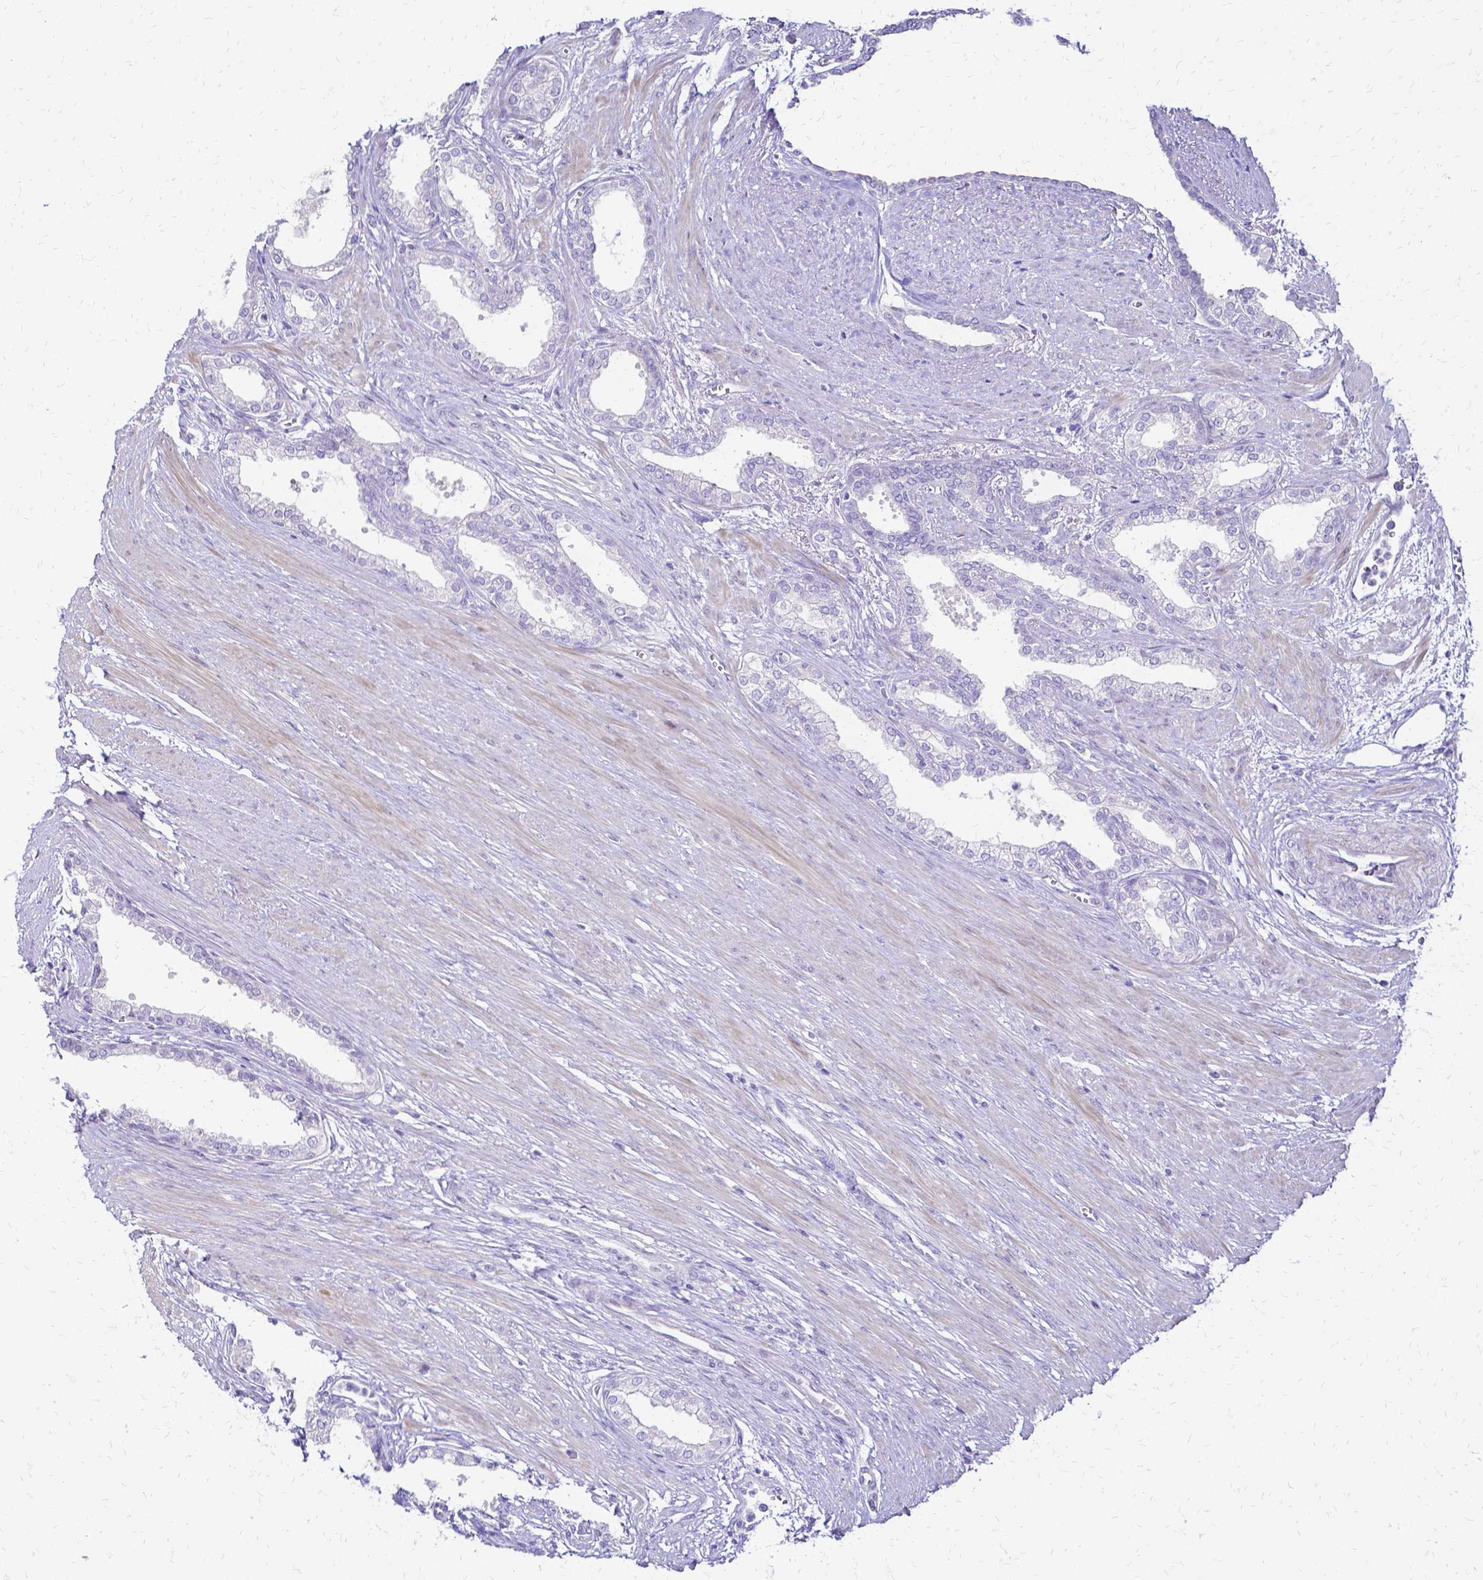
{"staining": {"intensity": "negative", "quantity": "none", "location": "none"}, "tissue": "prostate cancer", "cell_type": "Tumor cells", "image_type": "cancer", "snomed": [{"axis": "morphology", "description": "Adenocarcinoma, High grade"}, {"axis": "topography", "description": "Prostate"}], "caption": "This photomicrograph is of prostate high-grade adenocarcinoma stained with immunohistochemistry (IHC) to label a protein in brown with the nuclei are counter-stained blue. There is no positivity in tumor cells. (DAB immunohistochemistry (IHC) visualized using brightfield microscopy, high magnification).", "gene": "CCNB1", "patient": {"sex": "male", "age": 60}}